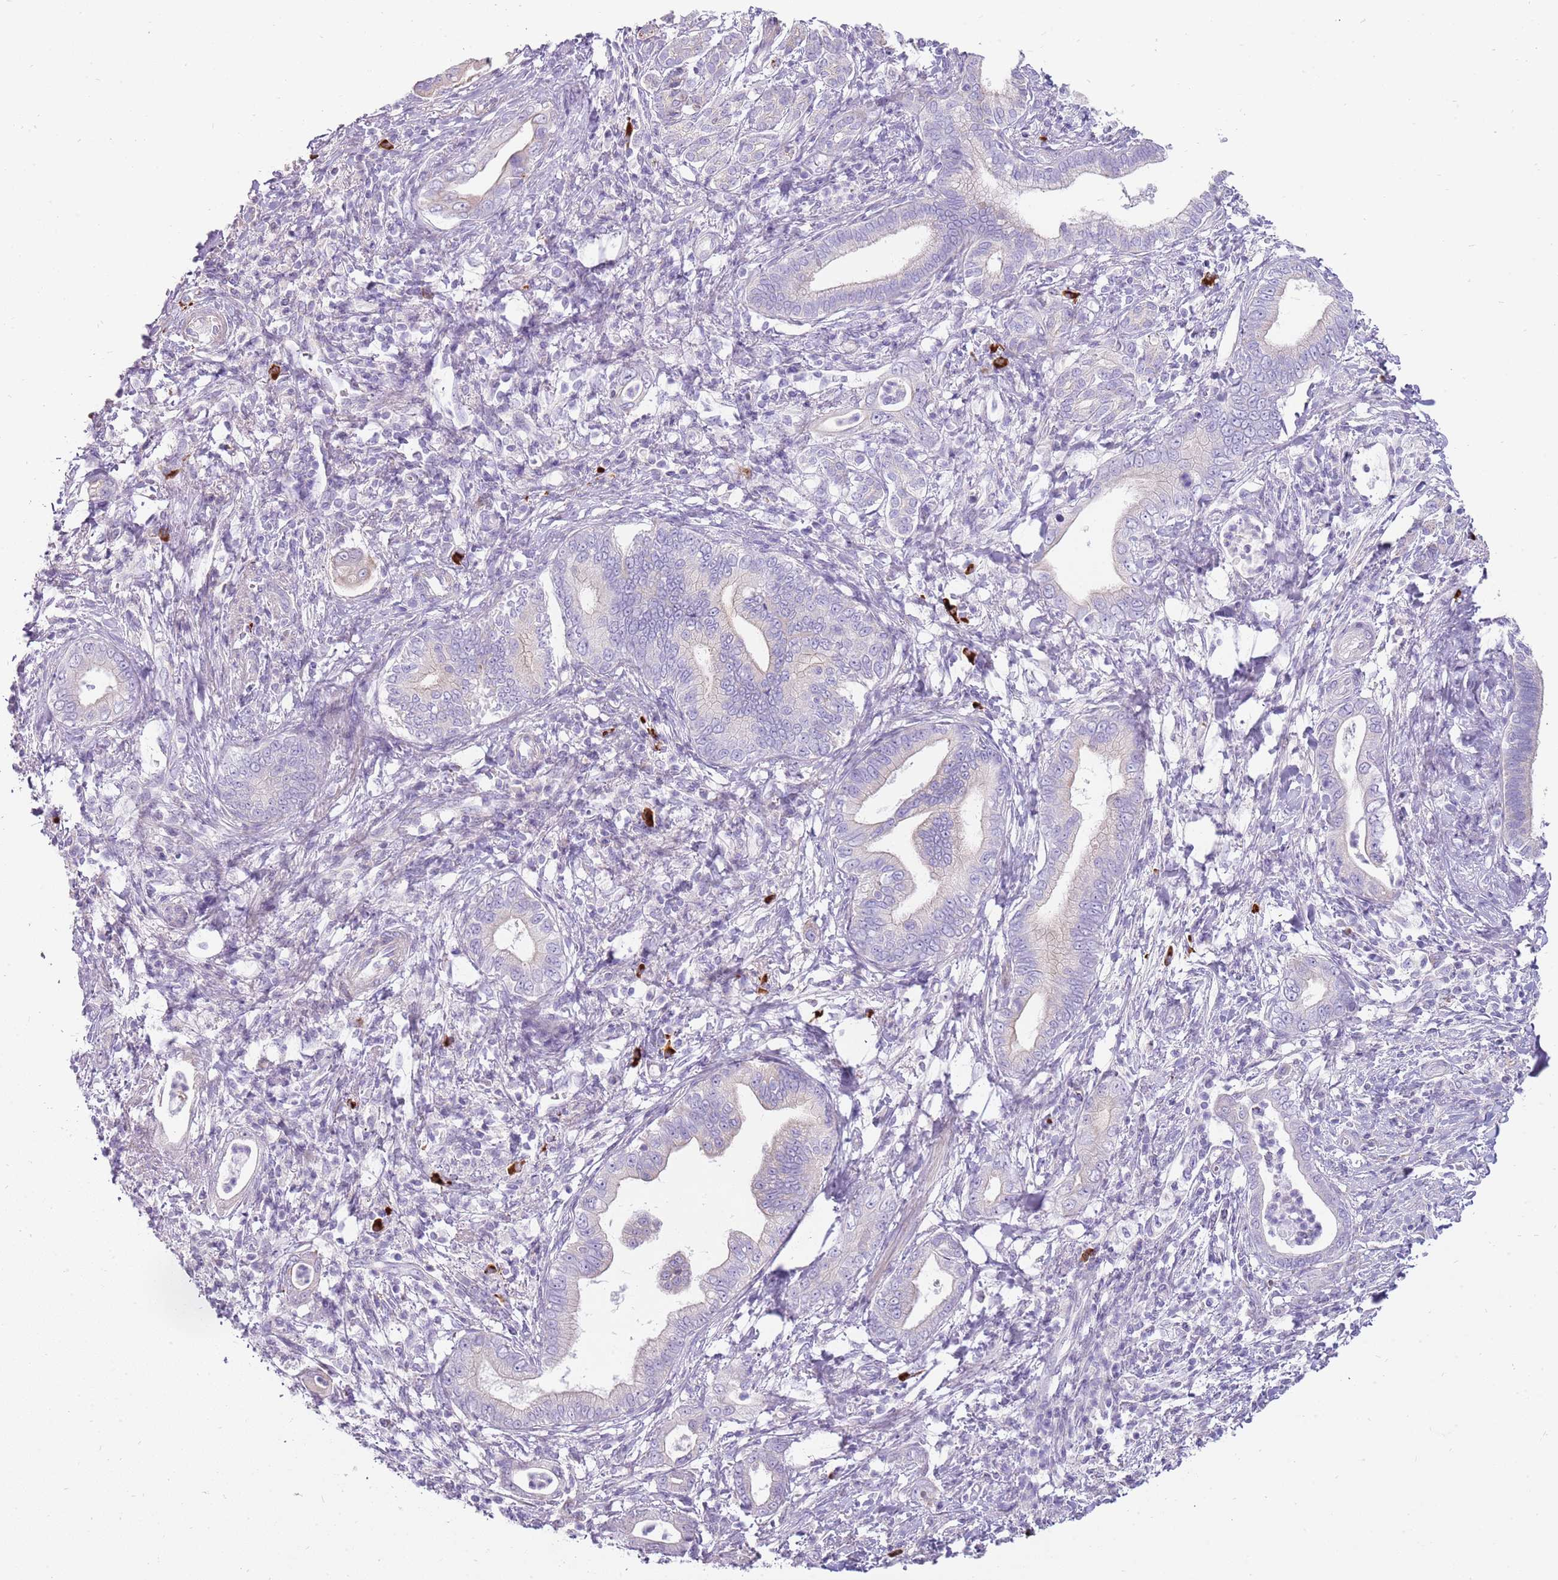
{"staining": {"intensity": "negative", "quantity": "none", "location": "none"}, "tissue": "pancreatic cancer", "cell_type": "Tumor cells", "image_type": "cancer", "snomed": [{"axis": "morphology", "description": "Normal tissue, NOS"}, {"axis": "morphology", "description": "Adenocarcinoma, NOS"}, {"axis": "topography", "description": "Pancreas"}], "caption": "DAB (3,3'-diaminobenzidine) immunohistochemical staining of human pancreatic adenocarcinoma exhibits no significant staining in tumor cells.", "gene": "MCUB", "patient": {"sex": "female", "age": 55}}